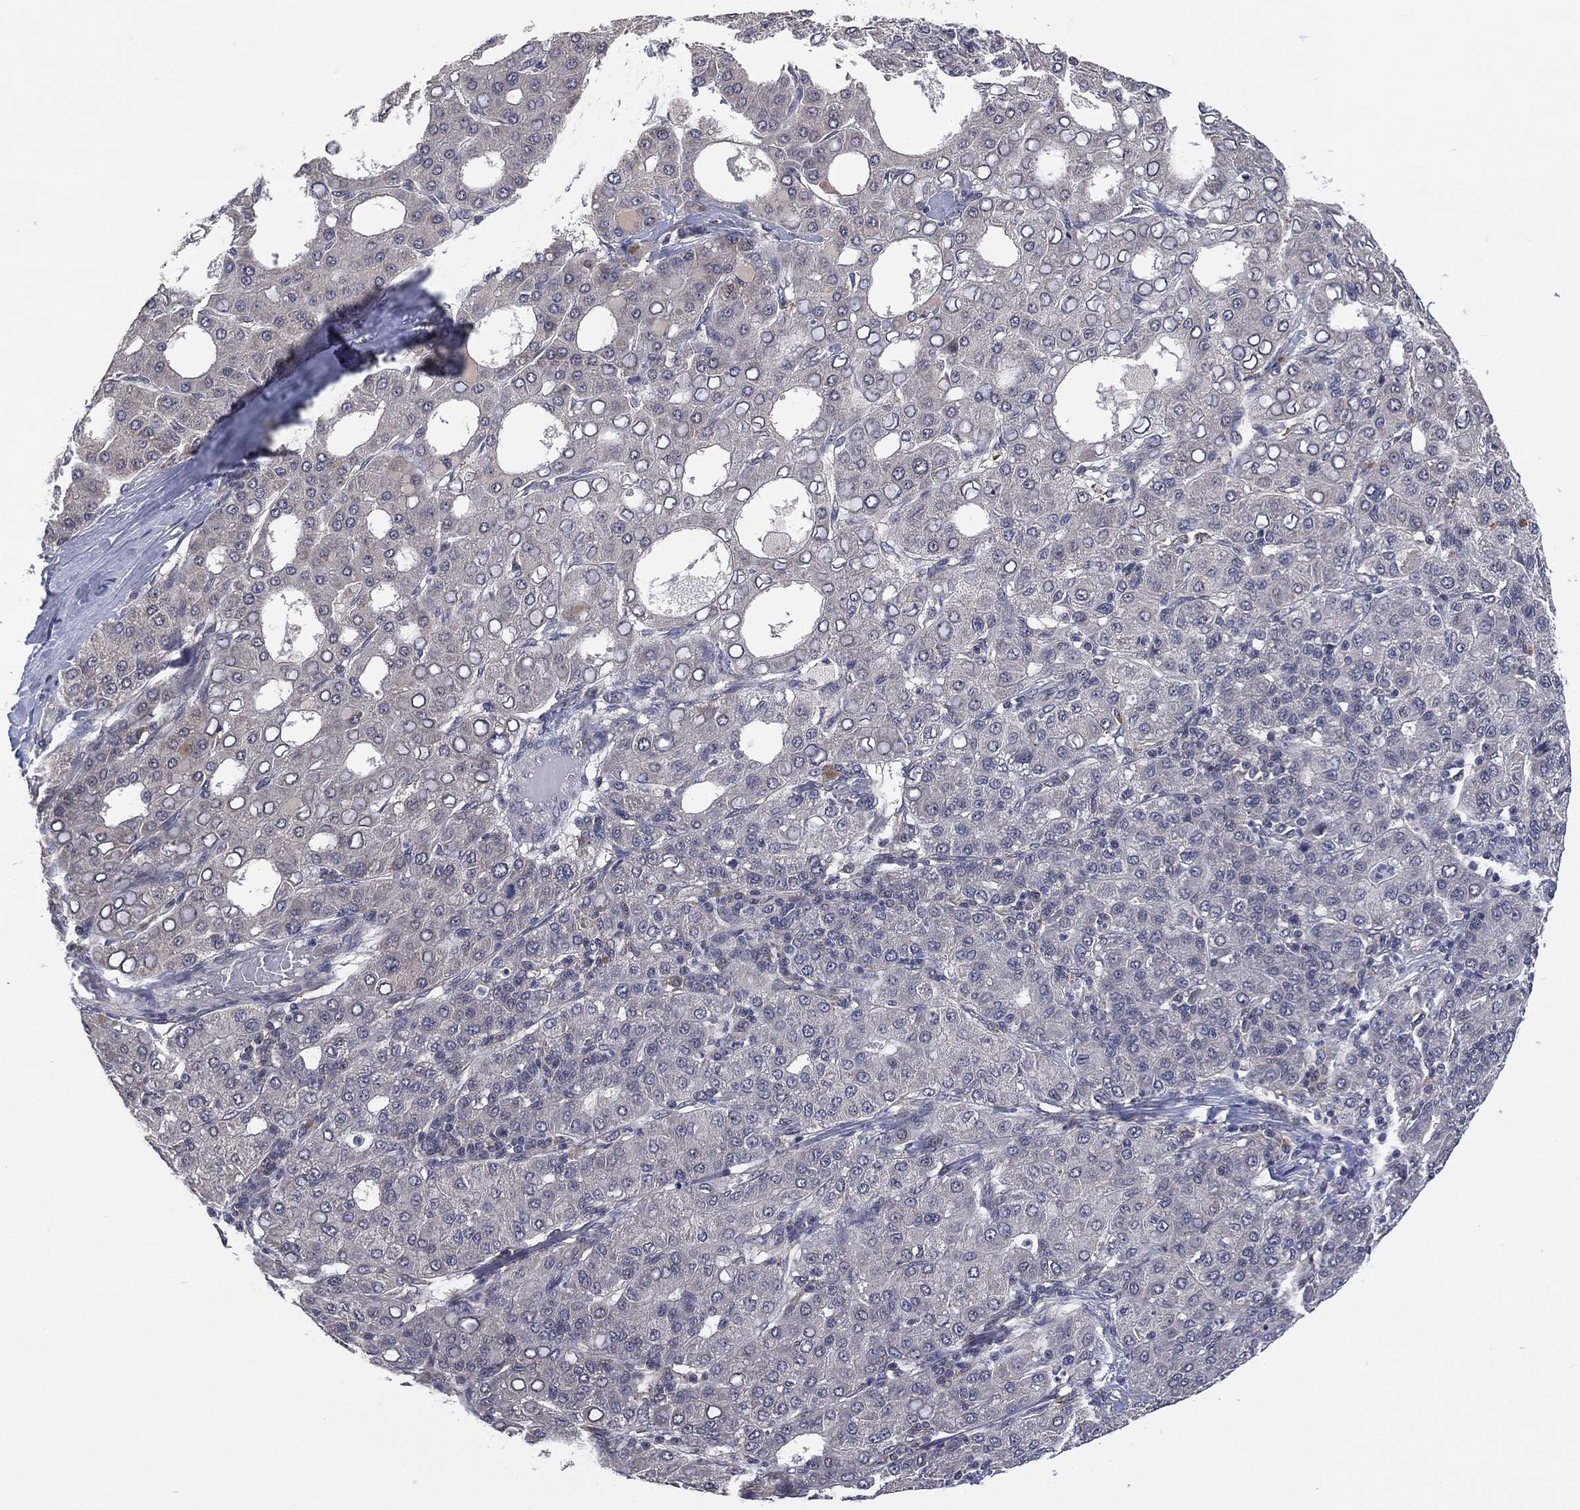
{"staining": {"intensity": "negative", "quantity": "none", "location": "none"}, "tissue": "liver cancer", "cell_type": "Tumor cells", "image_type": "cancer", "snomed": [{"axis": "morphology", "description": "Carcinoma, Hepatocellular, NOS"}, {"axis": "topography", "description": "Liver"}], "caption": "Immunohistochemistry (IHC) of human liver cancer displays no positivity in tumor cells. The staining is performed using DAB brown chromogen with nuclei counter-stained in using hematoxylin.", "gene": "SELENOO", "patient": {"sex": "male", "age": 65}}